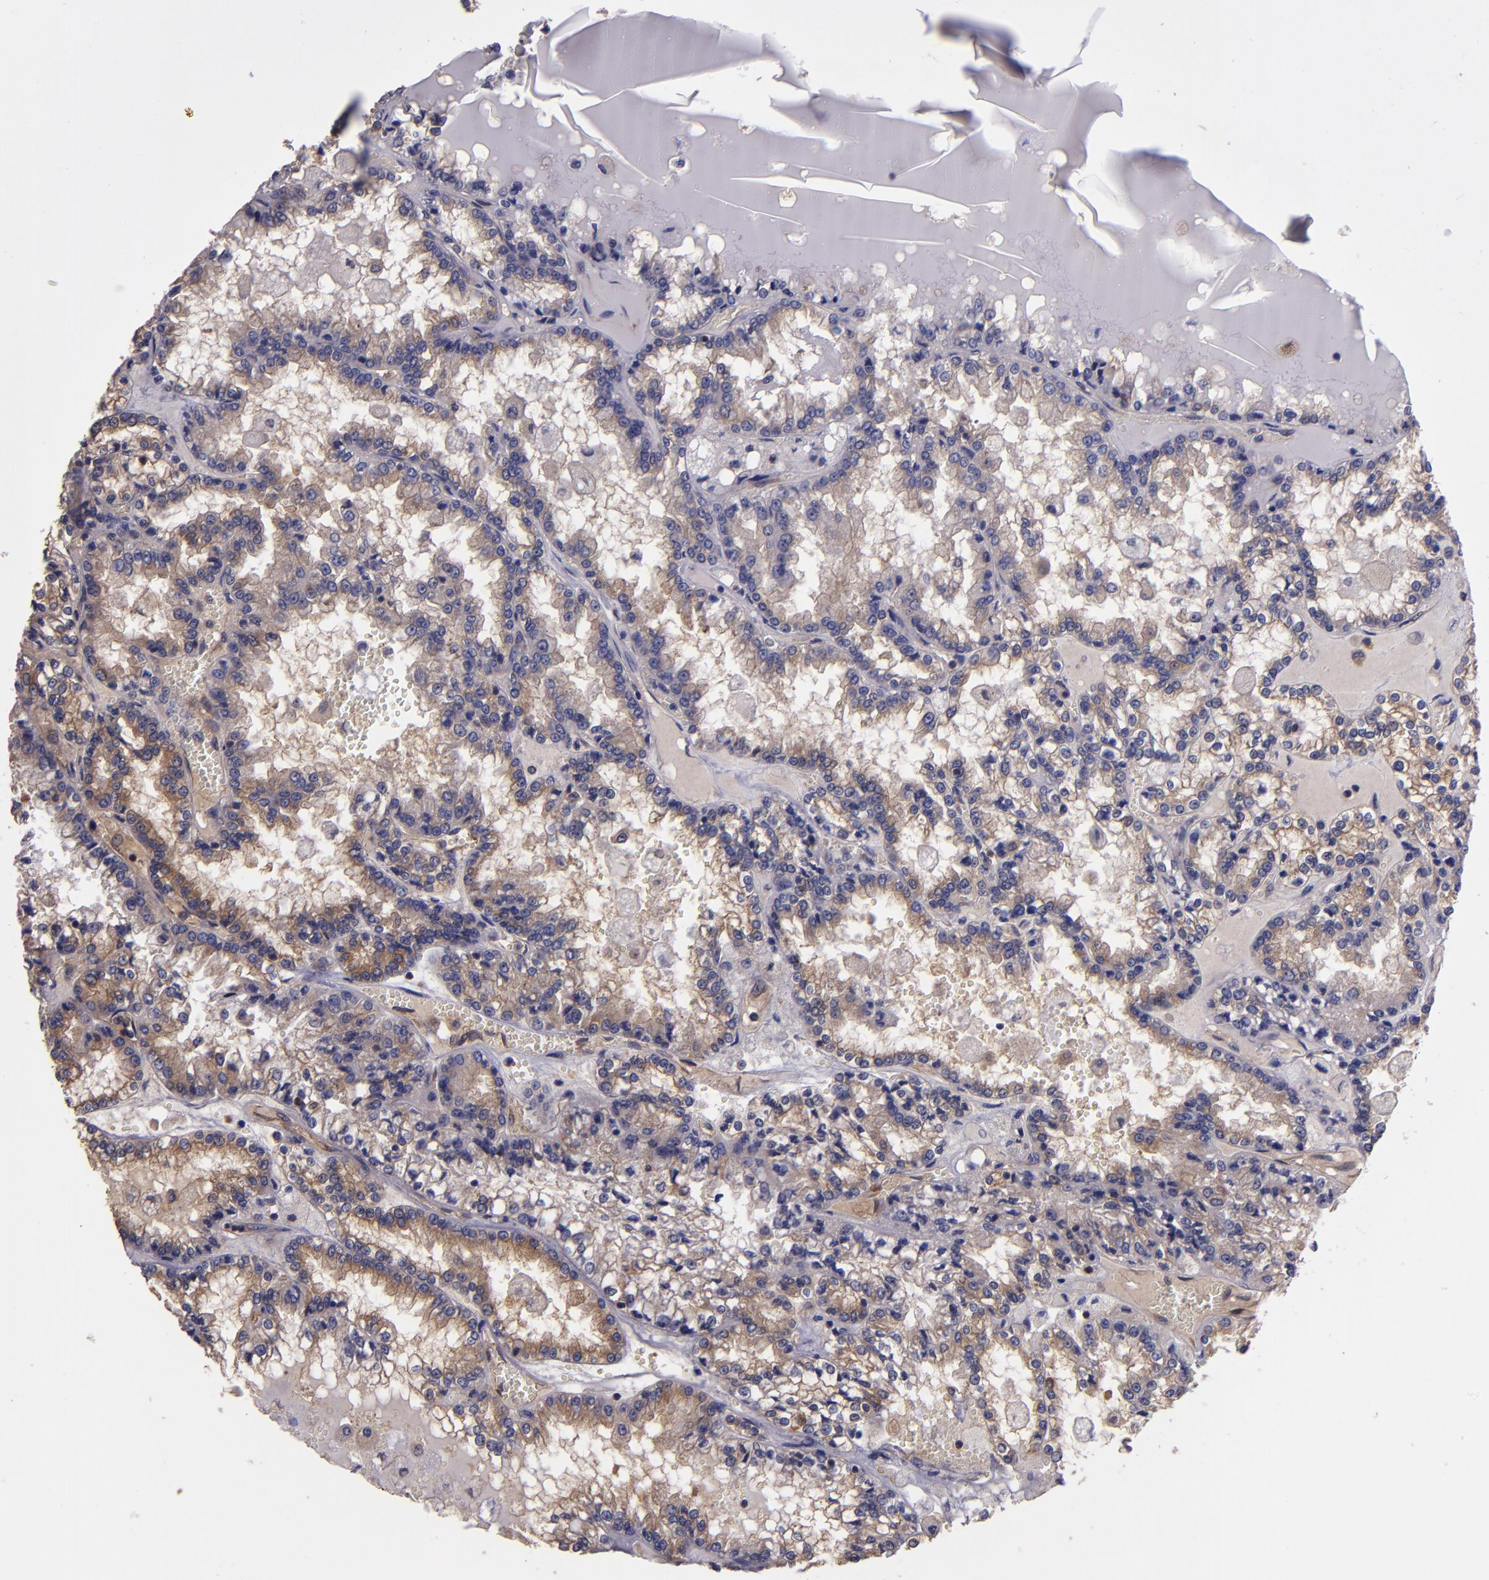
{"staining": {"intensity": "weak", "quantity": "25%-75%", "location": "cytoplasmic/membranous"}, "tissue": "renal cancer", "cell_type": "Tumor cells", "image_type": "cancer", "snomed": [{"axis": "morphology", "description": "Adenocarcinoma, NOS"}, {"axis": "topography", "description": "Kidney"}], "caption": "A high-resolution micrograph shows IHC staining of renal cancer (adenocarcinoma), which exhibits weak cytoplasmic/membranous expression in about 25%-75% of tumor cells.", "gene": "CARS1", "patient": {"sex": "female", "age": 56}}